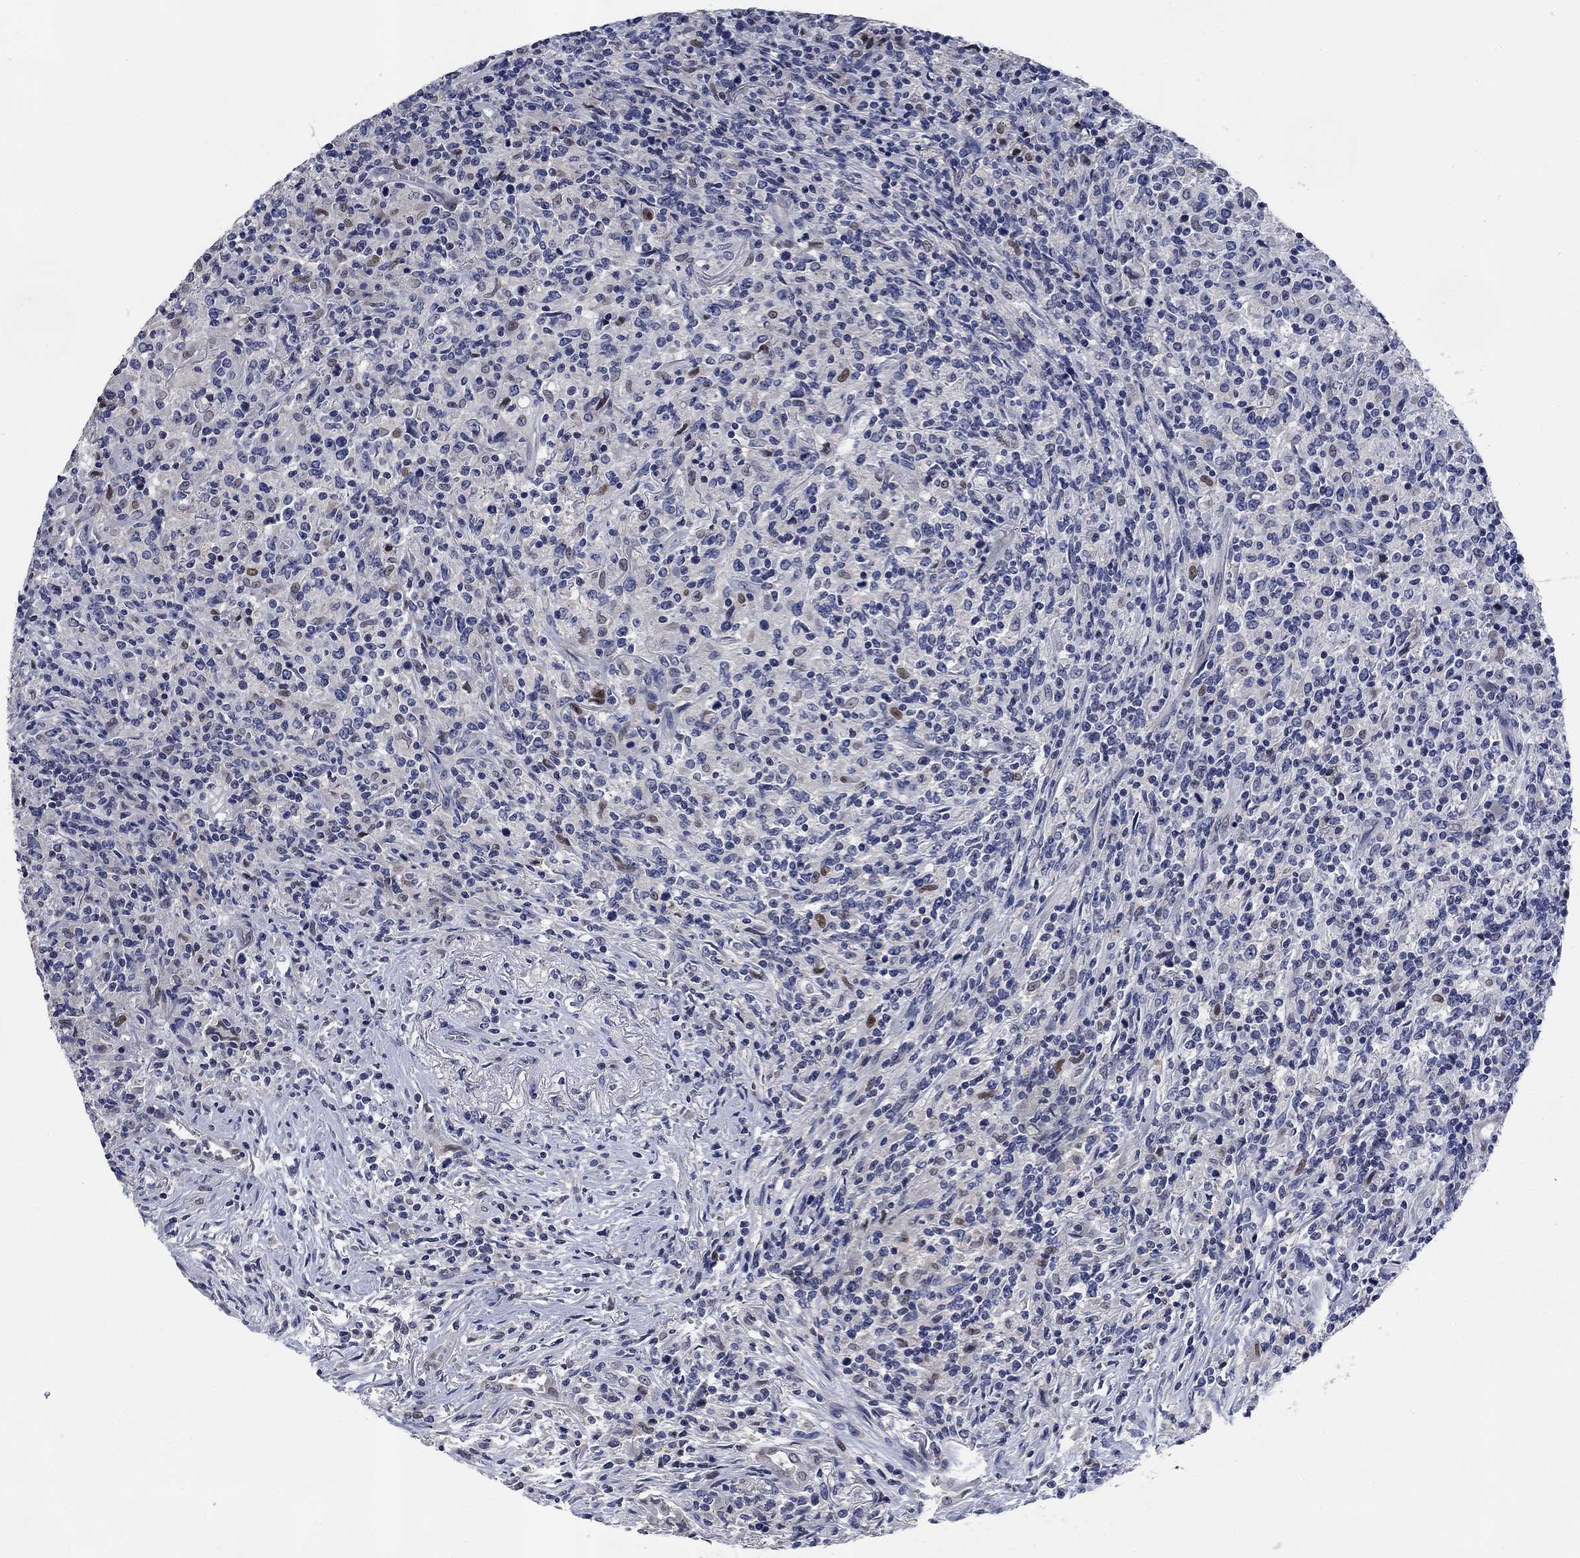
{"staining": {"intensity": "negative", "quantity": "none", "location": "none"}, "tissue": "lymphoma", "cell_type": "Tumor cells", "image_type": "cancer", "snomed": [{"axis": "morphology", "description": "Malignant lymphoma, non-Hodgkin's type, High grade"}, {"axis": "topography", "description": "Lung"}], "caption": "Lymphoma stained for a protein using immunohistochemistry demonstrates no staining tumor cells.", "gene": "DAZL", "patient": {"sex": "male", "age": 79}}